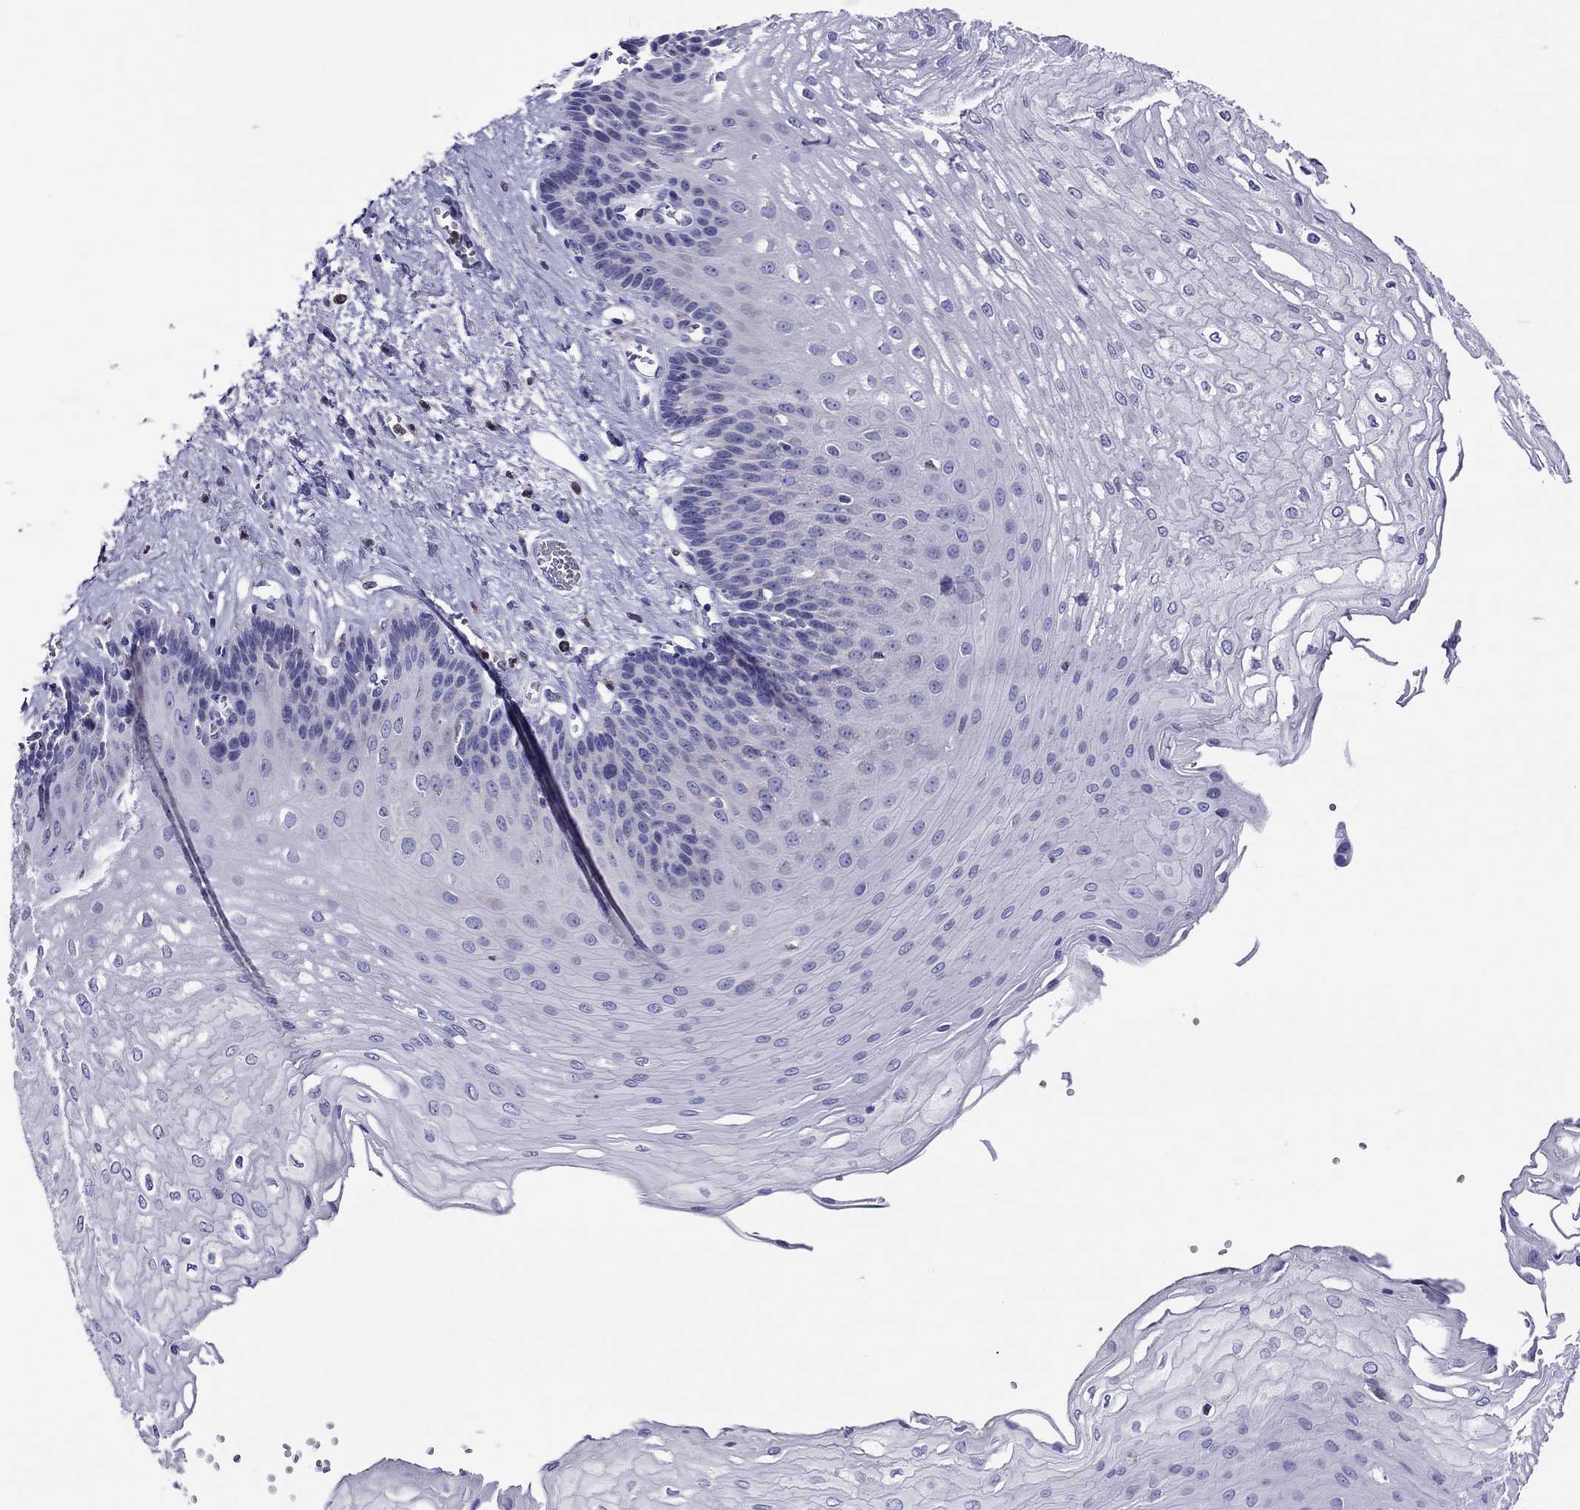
{"staining": {"intensity": "negative", "quantity": "none", "location": "none"}, "tissue": "esophagus", "cell_type": "Squamous epithelial cells", "image_type": "normal", "snomed": [{"axis": "morphology", "description": "Normal tissue, NOS"}, {"axis": "topography", "description": "Esophagus"}], "caption": "Micrograph shows no significant protein positivity in squamous epithelial cells of normal esophagus.", "gene": "SCG2", "patient": {"sex": "female", "age": 62}}